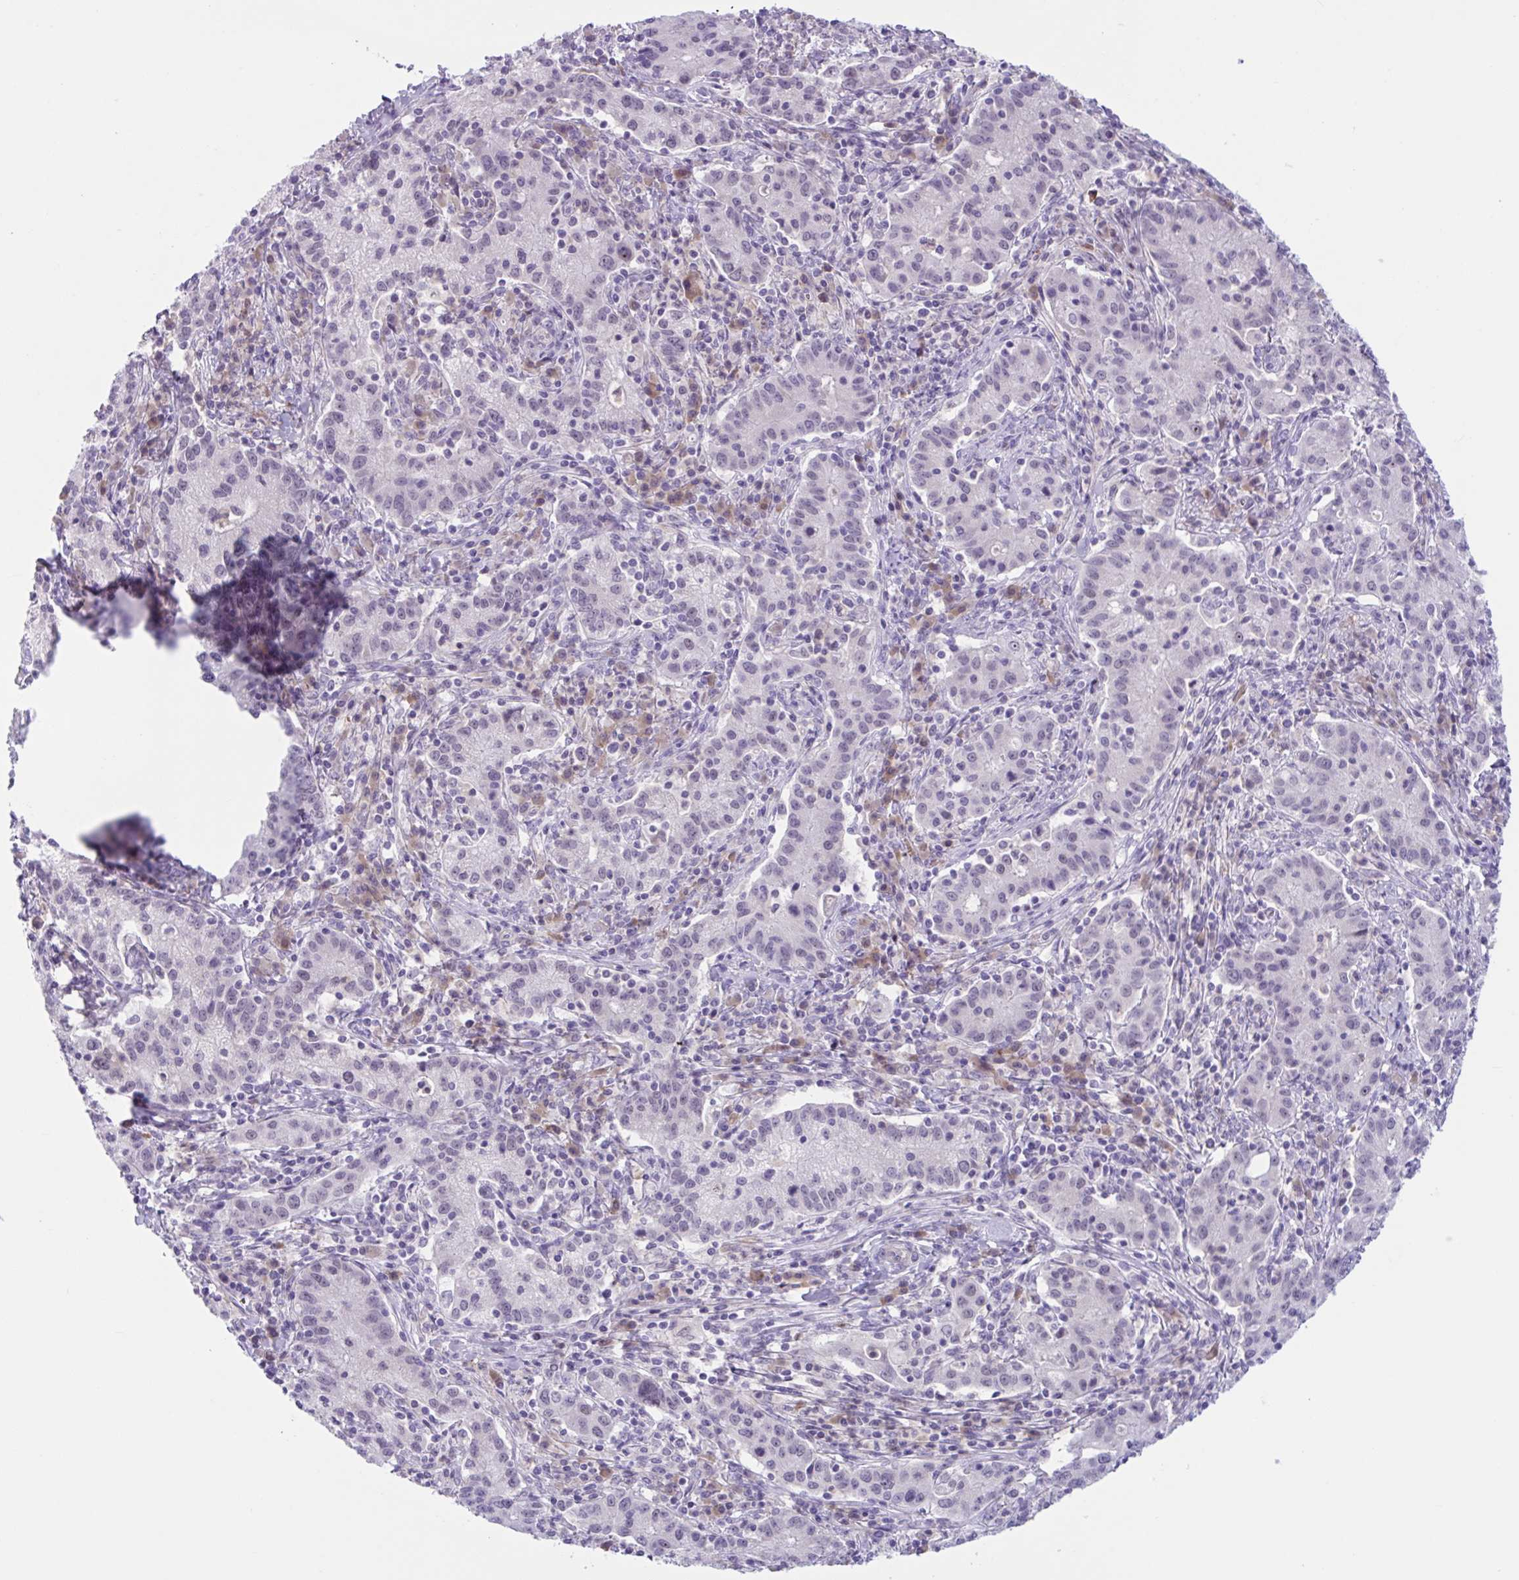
{"staining": {"intensity": "negative", "quantity": "none", "location": "none"}, "tissue": "cervical cancer", "cell_type": "Tumor cells", "image_type": "cancer", "snomed": [{"axis": "morphology", "description": "Normal tissue, NOS"}, {"axis": "morphology", "description": "Adenocarcinoma, NOS"}, {"axis": "topography", "description": "Cervix"}], "caption": "IHC of cervical cancer demonstrates no expression in tumor cells.", "gene": "WNT9B", "patient": {"sex": "female", "age": 44}}